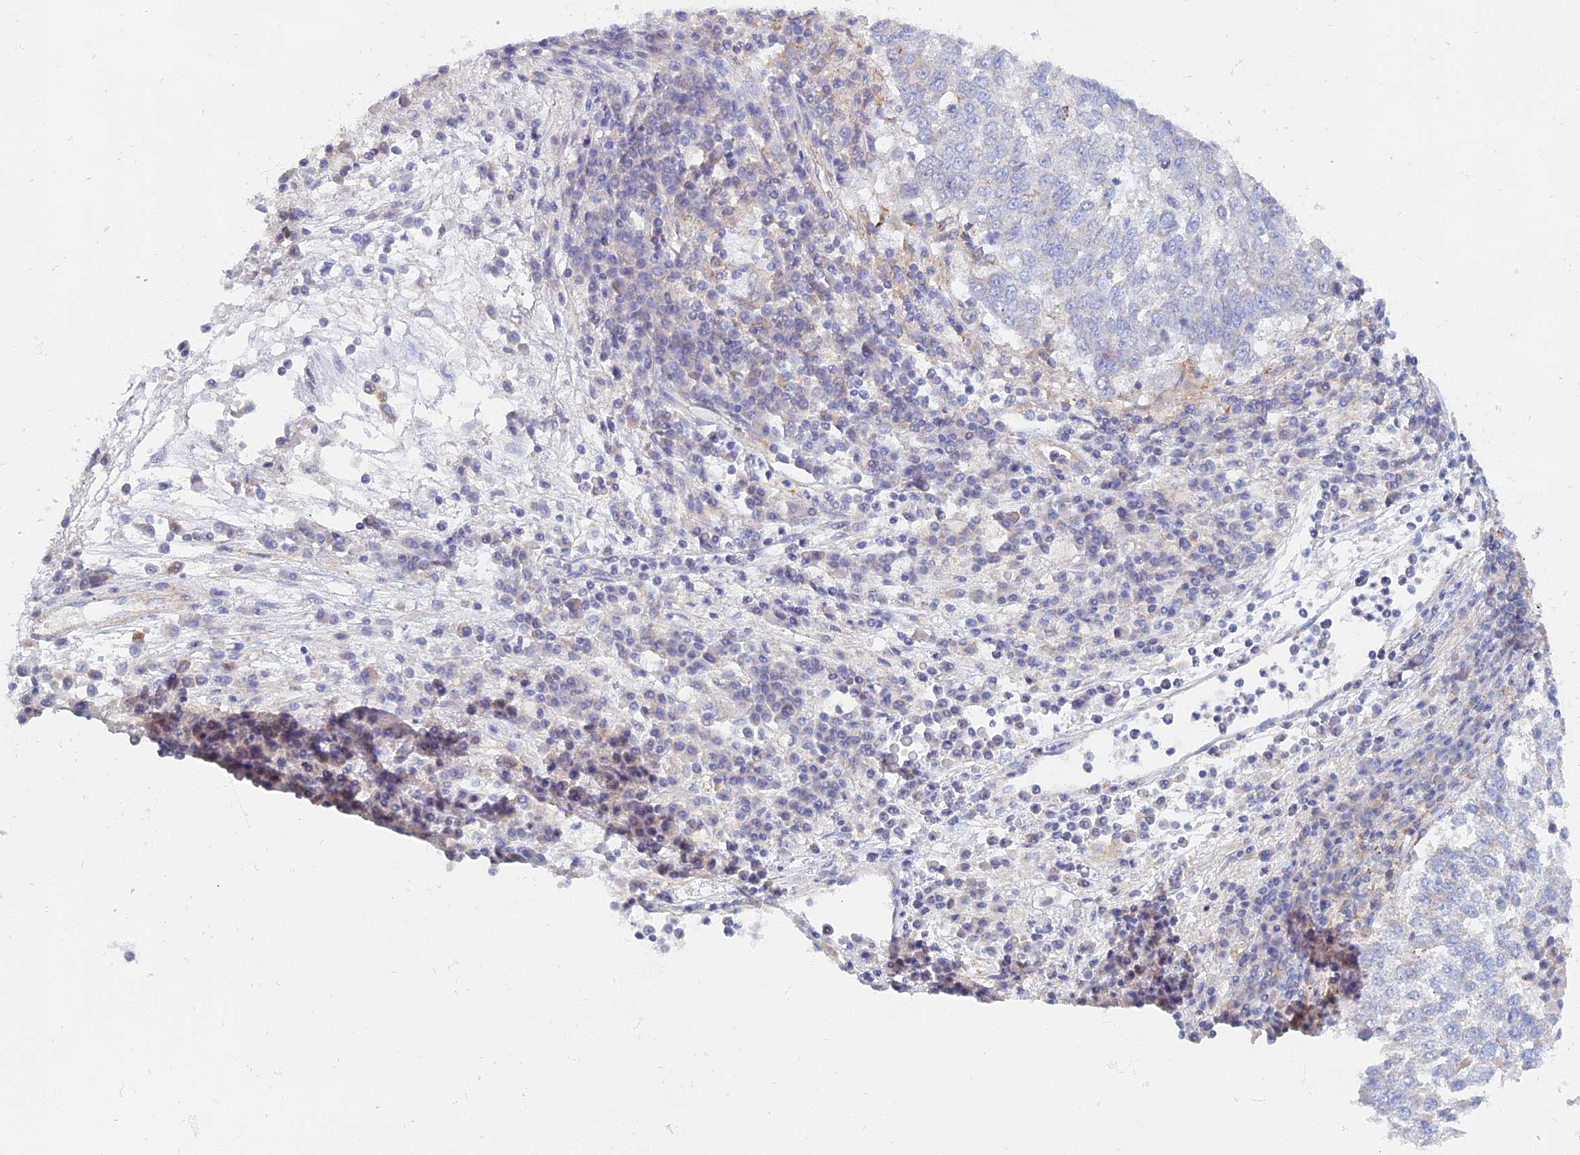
{"staining": {"intensity": "negative", "quantity": "none", "location": "none"}, "tissue": "lung cancer", "cell_type": "Tumor cells", "image_type": "cancer", "snomed": [{"axis": "morphology", "description": "Squamous cell carcinoma, NOS"}, {"axis": "topography", "description": "Lung"}], "caption": "This is a histopathology image of immunohistochemistry (IHC) staining of lung cancer, which shows no staining in tumor cells.", "gene": "TMEM44", "patient": {"sex": "male", "age": 73}}